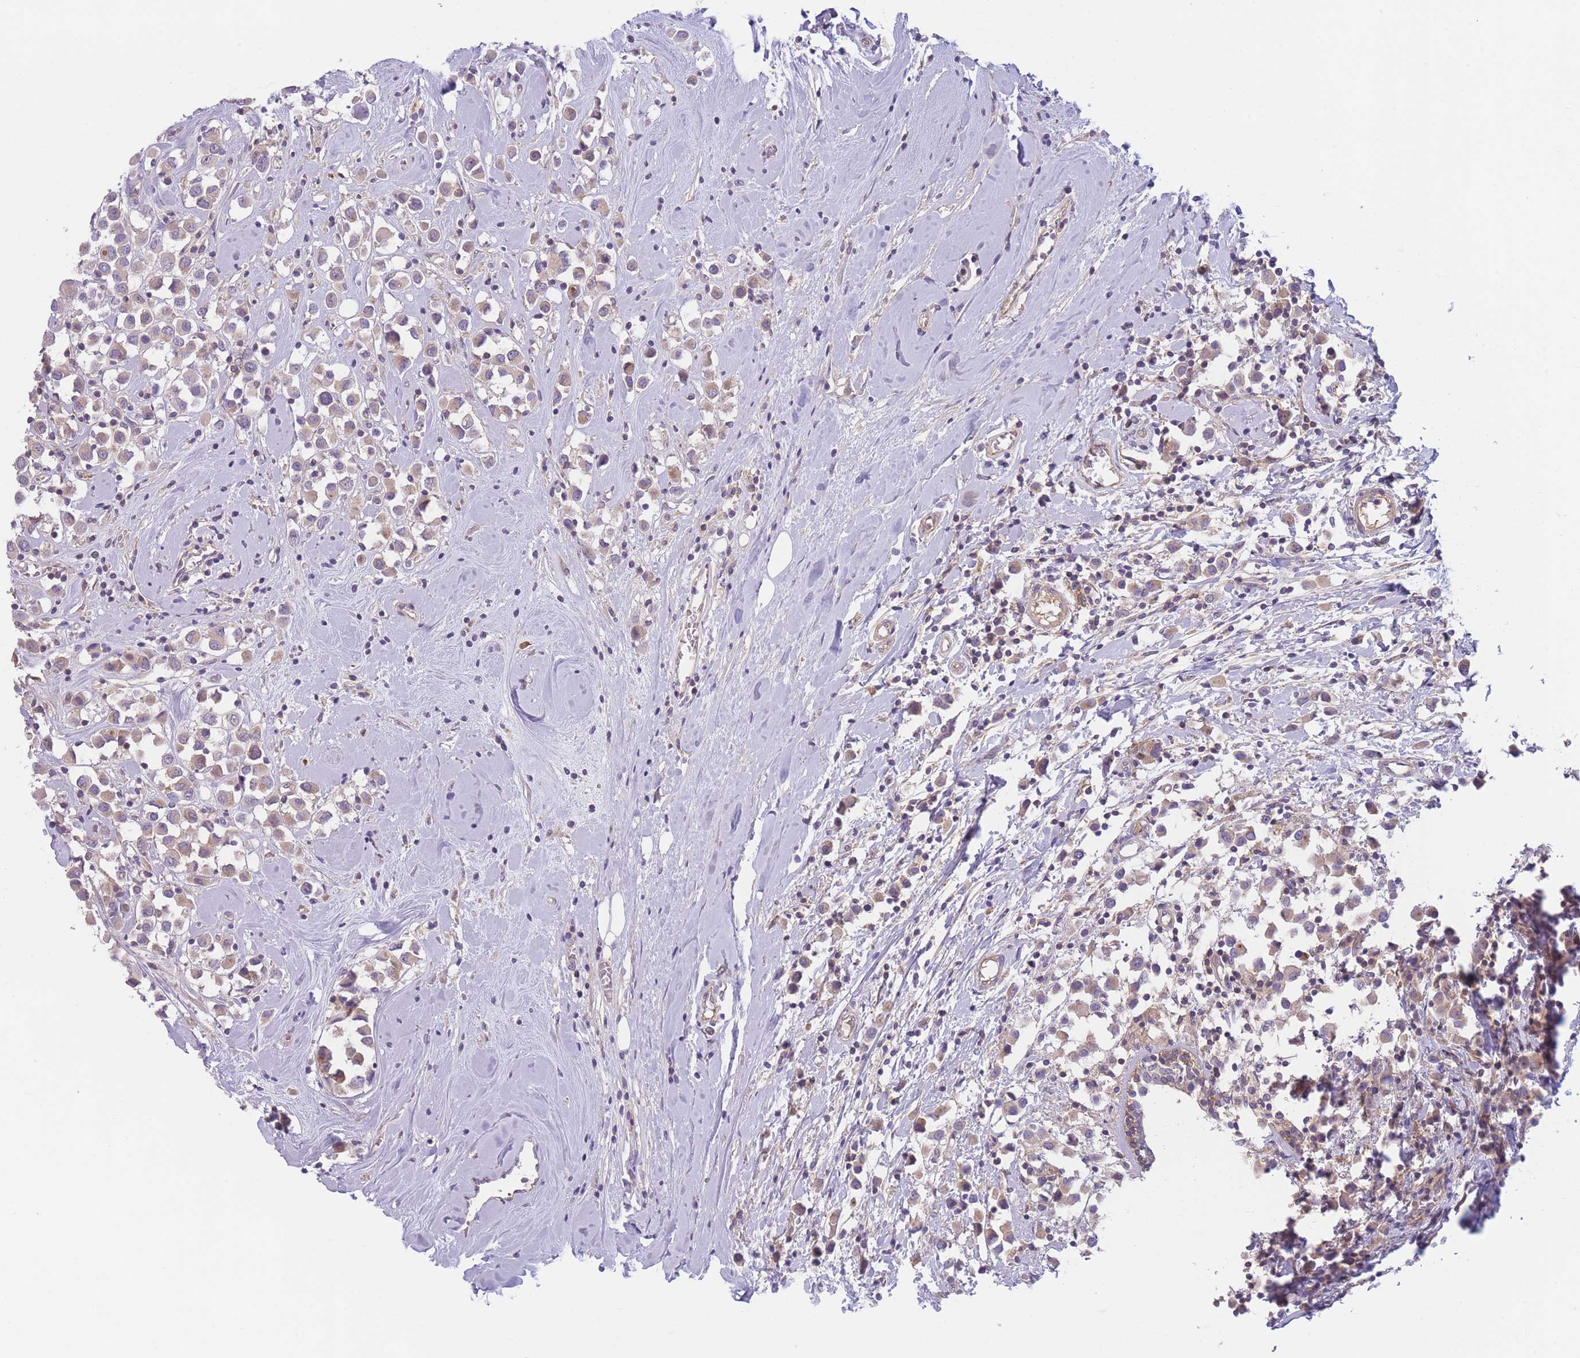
{"staining": {"intensity": "weak", "quantity": "25%-75%", "location": "cytoplasmic/membranous"}, "tissue": "breast cancer", "cell_type": "Tumor cells", "image_type": "cancer", "snomed": [{"axis": "morphology", "description": "Duct carcinoma"}, {"axis": "topography", "description": "Breast"}], "caption": "Protein expression analysis of human breast infiltrating ductal carcinoma reveals weak cytoplasmic/membranous positivity in approximately 25%-75% of tumor cells.", "gene": "WDR93", "patient": {"sex": "female", "age": 61}}